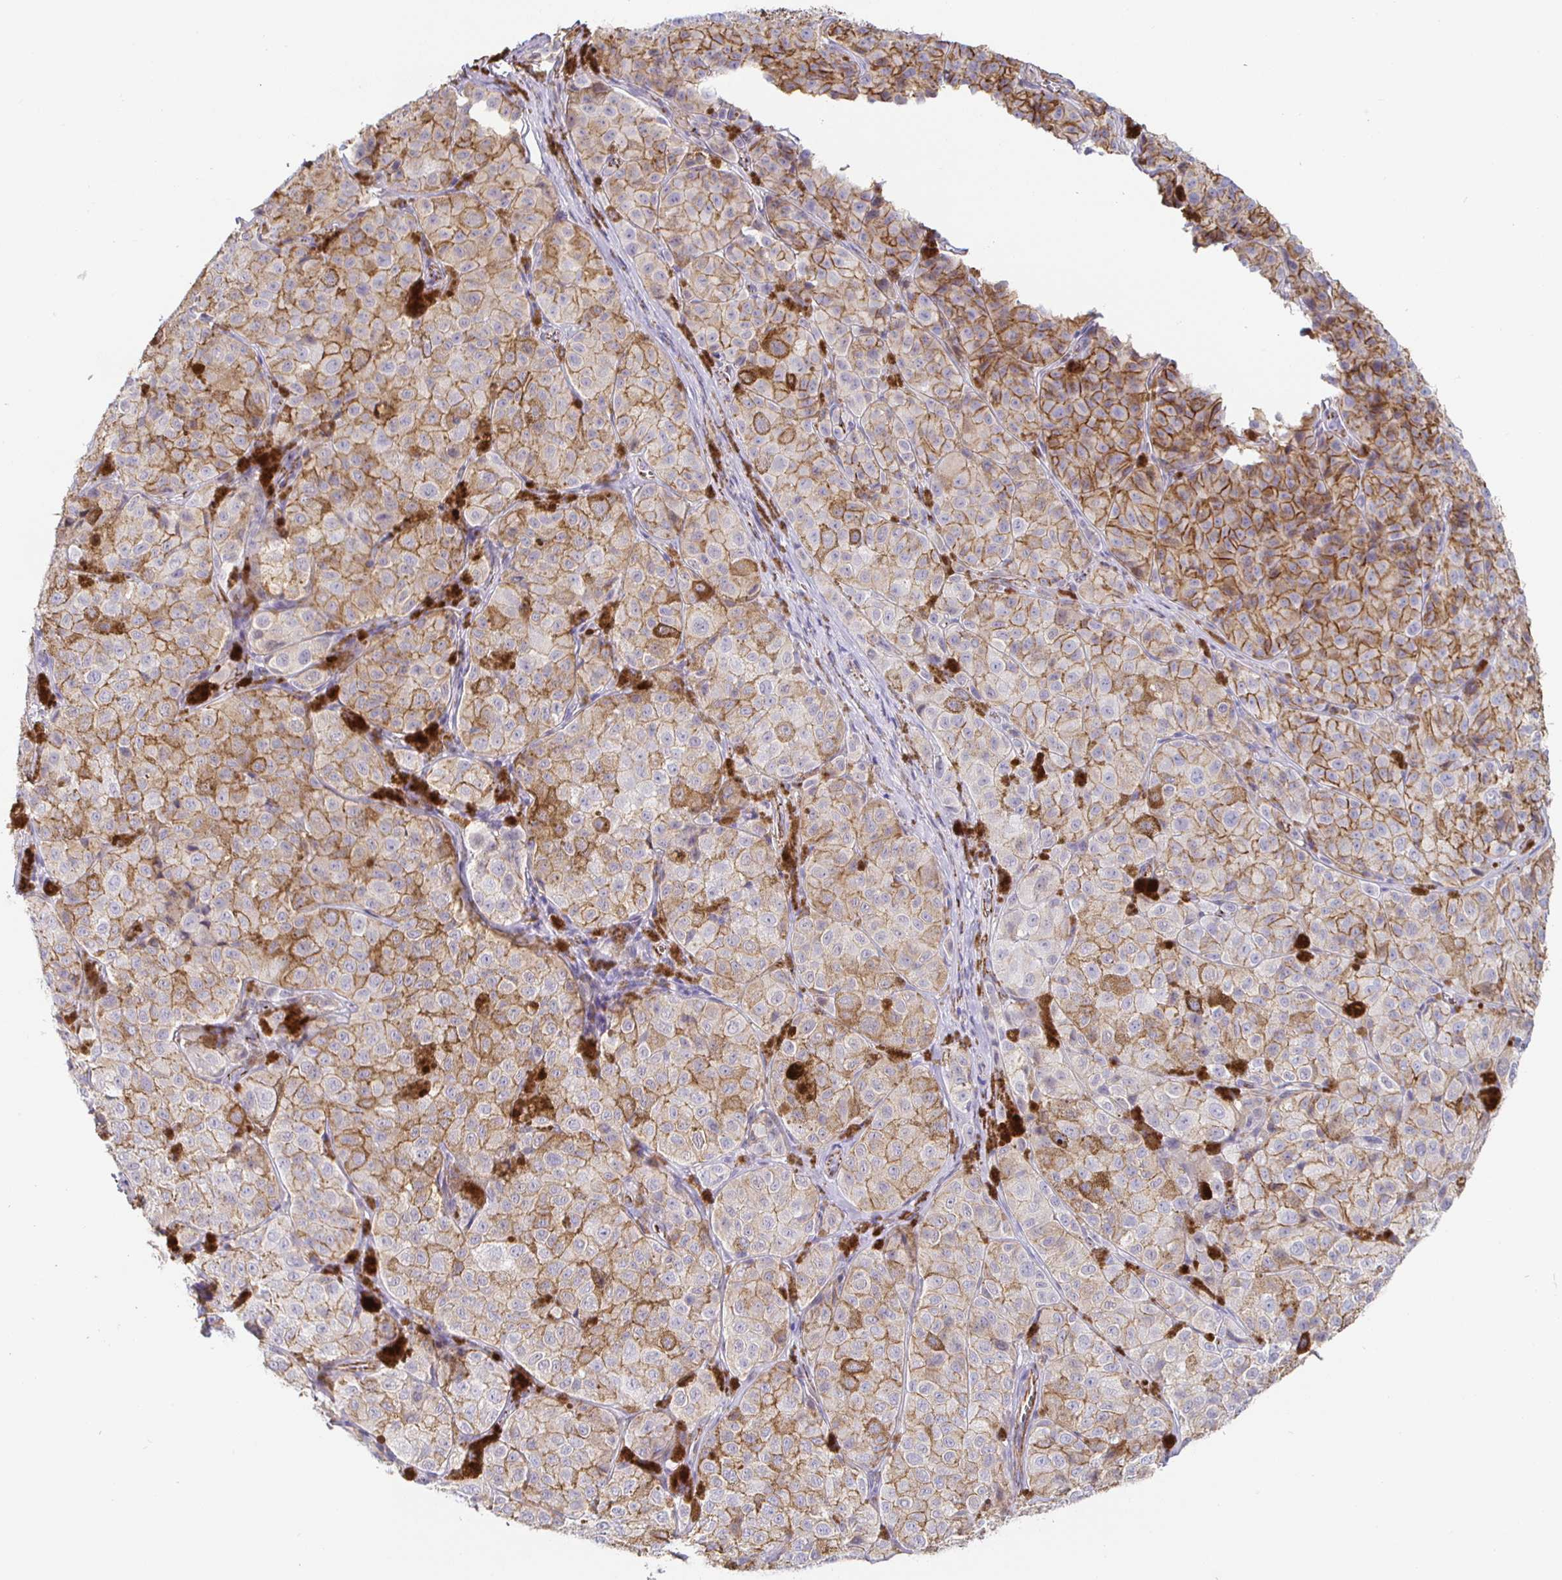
{"staining": {"intensity": "moderate", "quantity": "25%-75%", "location": "cytoplasmic/membranous"}, "tissue": "melanoma", "cell_type": "Tumor cells", "image_type": "cancer", "snomed": [{"axis": "morphology", "description": "Malignant melanoma, NOS"}, {"axis": "topography", "description": "Skin"}], "caption": "This is an image of immunohistochemistry (IHC) staining of melanoma, which shows moderate staining in the cytoplasmic/membranous of tumor cells.", "gene": "PIWIL3", "patient": {"sex": "male", "age": 61}}